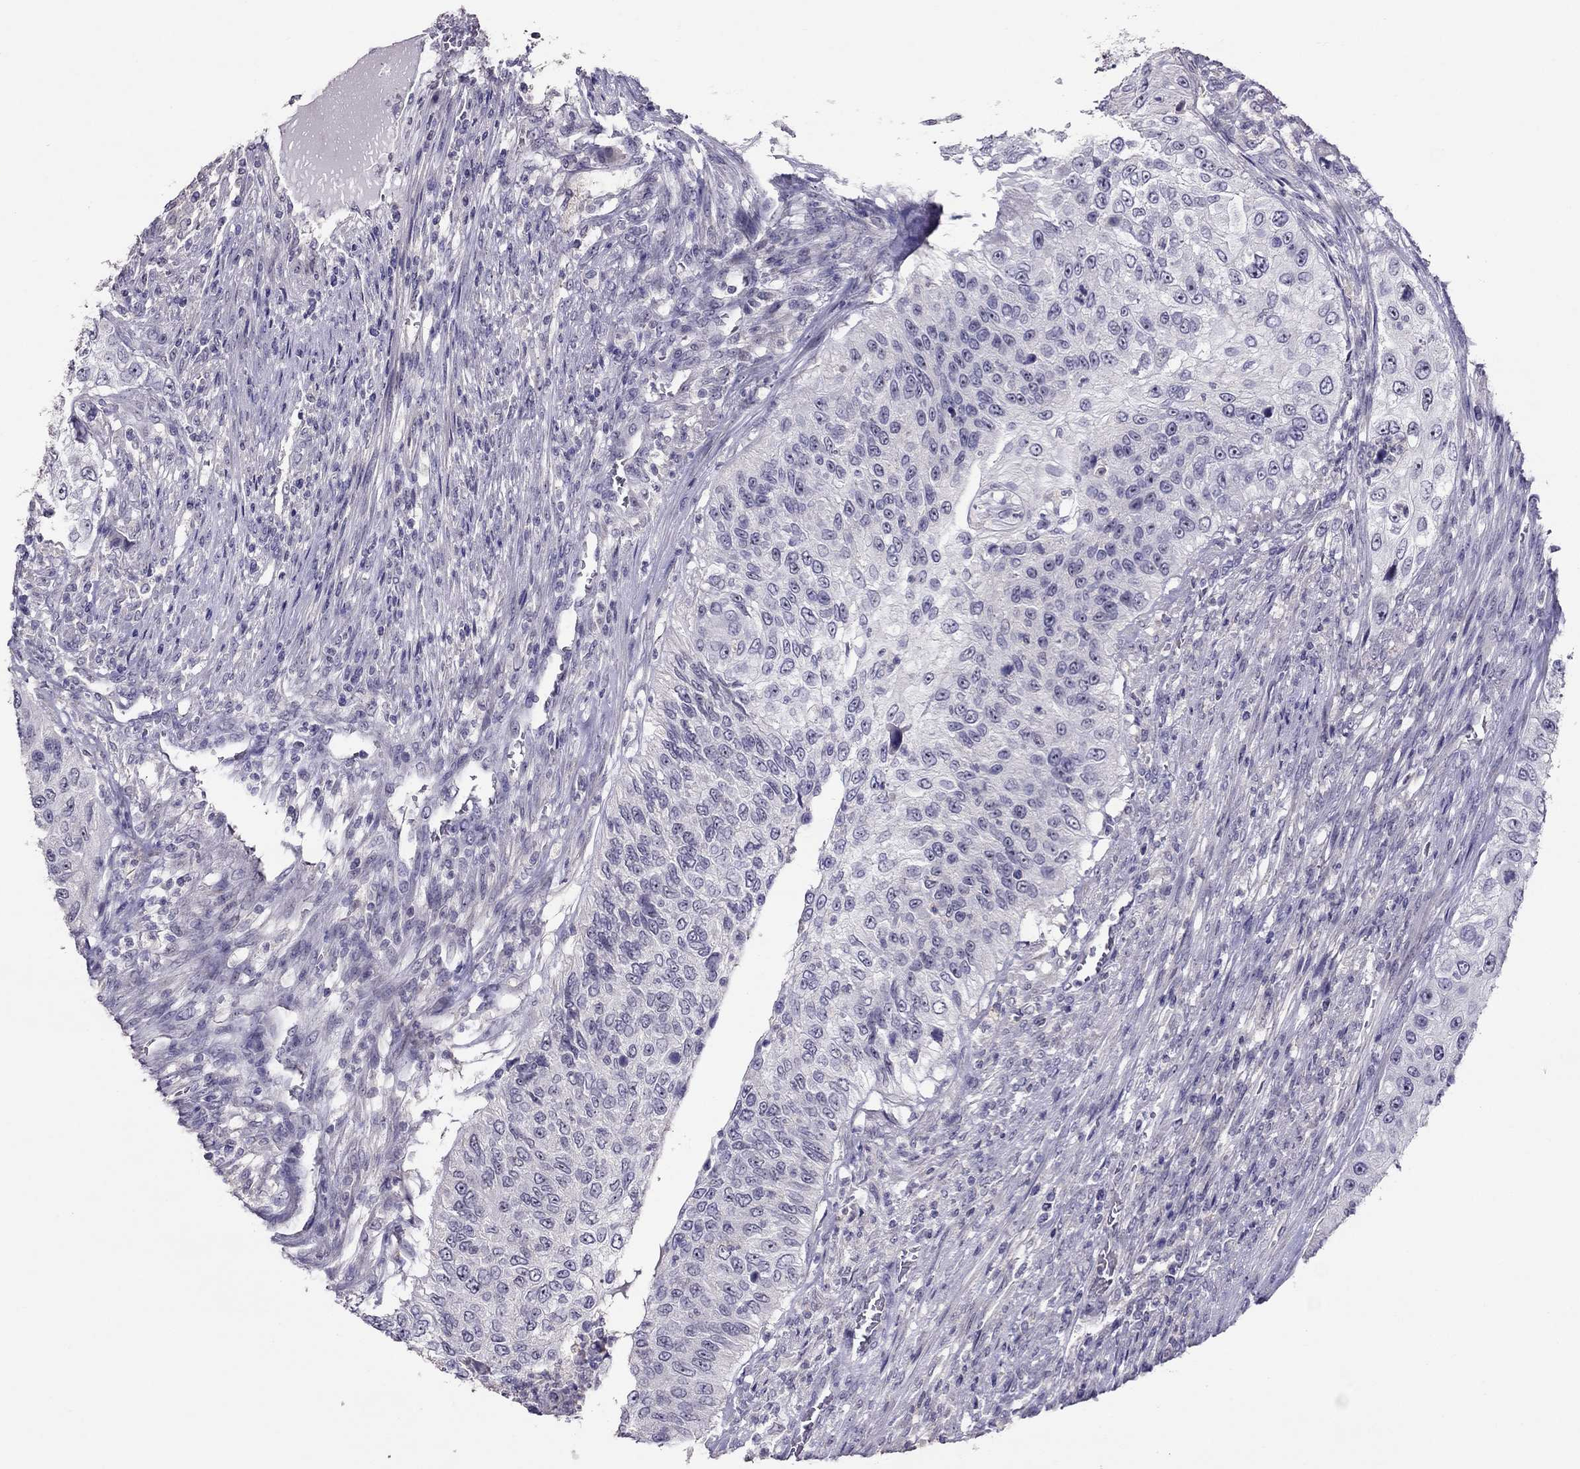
{"staining": {"intensity": "negative", "quantity": "none", "location": "none"}, "tissue": "urothelial cancer", "cell_type": "Tumor cells", "image_type": "cancer", "snomed": [{"axis": "morphology", "description": "Urothelial carcinoma, High grade"}, {"axis": "topography", "description": "Urinary bladder"}], "caption": "The photomicrograph reveals no significant staining in tumor cells of high-grade urothelial carcinoma.", "gene": "LRRC46", "patient": {"sex": "female", "age": 60}}